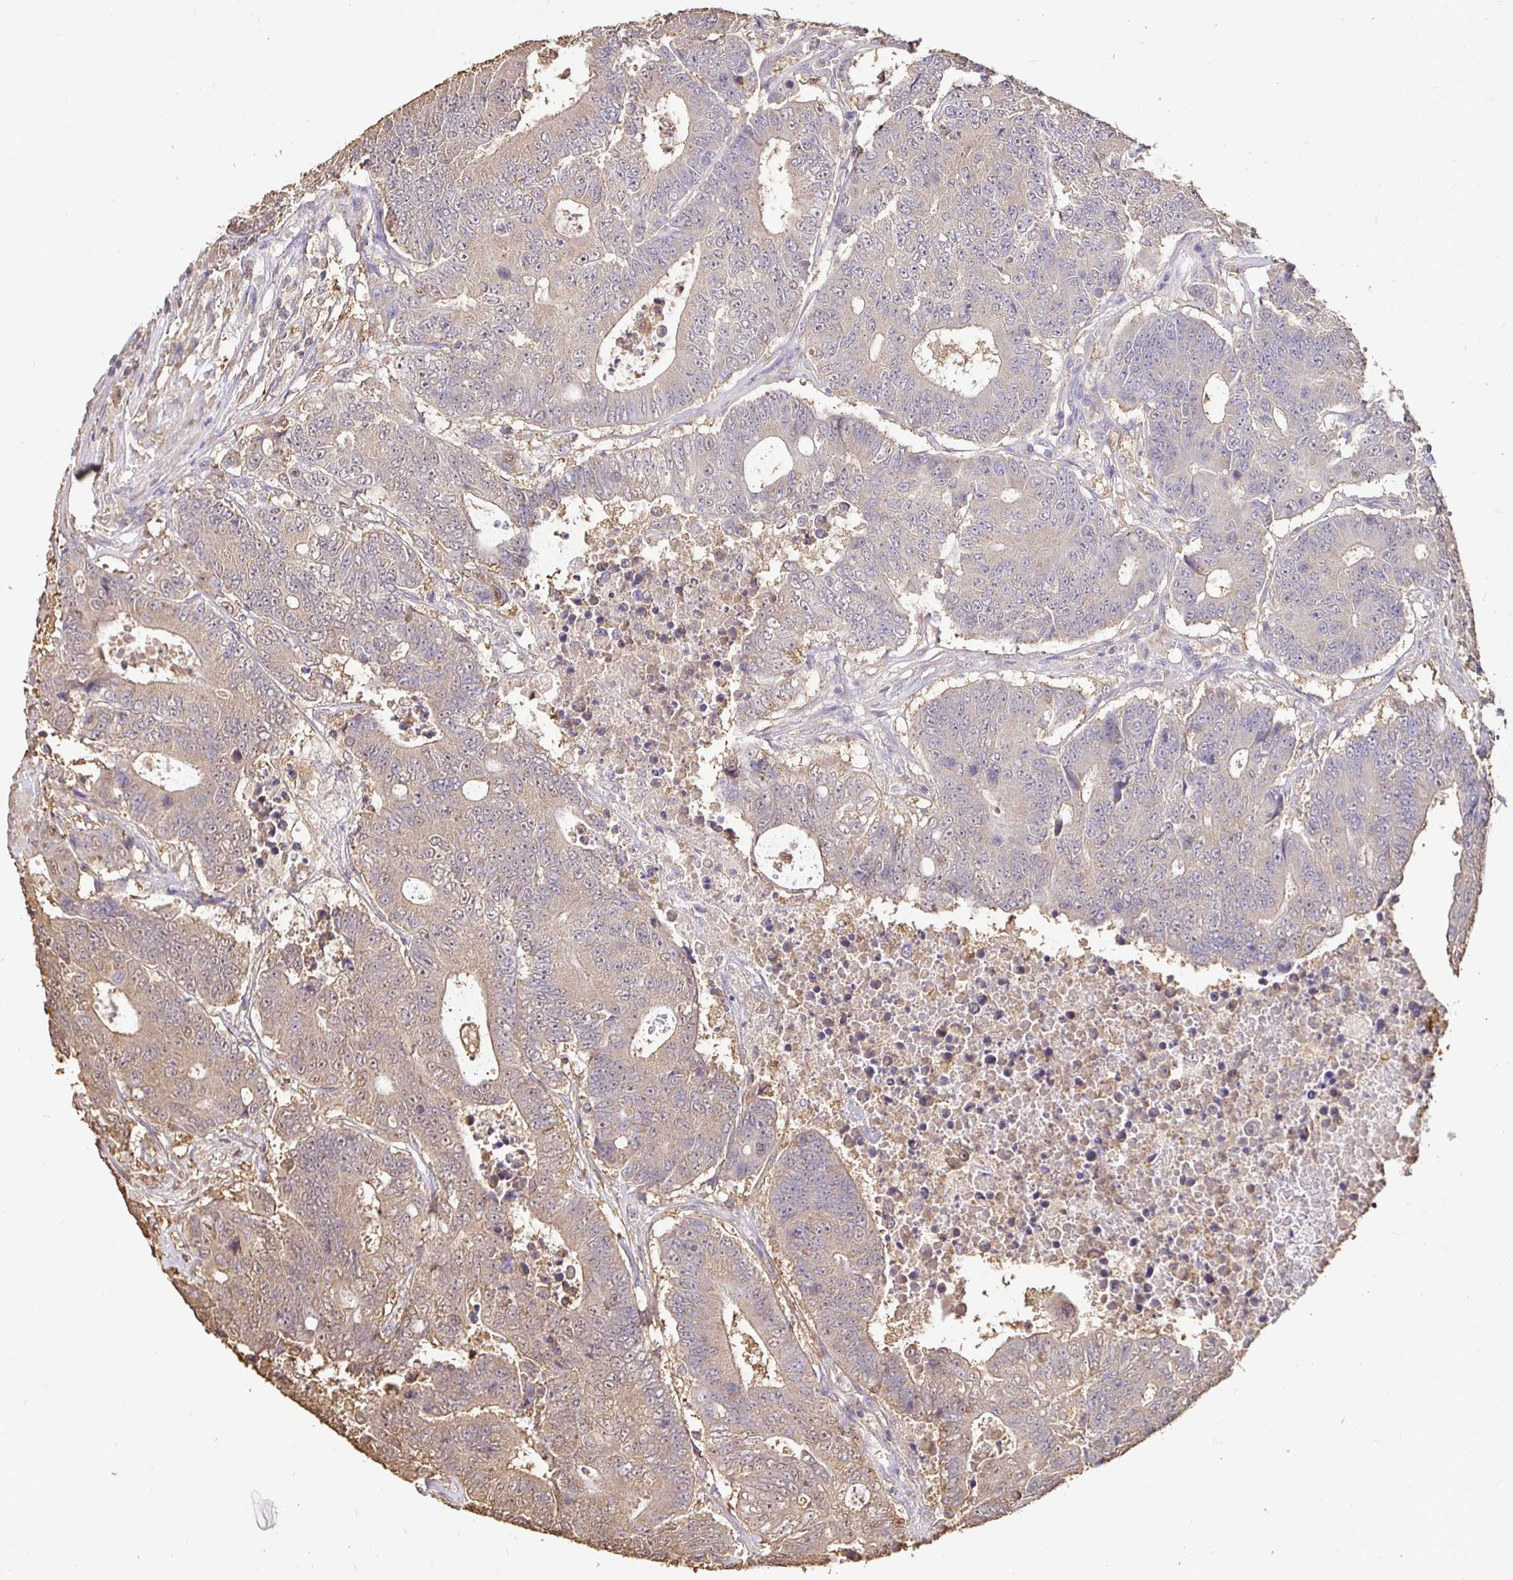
{"staining": {"intensity": "weak", "quantity": "25%-75%", "location": "cytoplasmic/membranous"}, "tissue": "colorectal cancer", "cell_type": "Tumor cells", "image_type": "cancer", "snomed": [{"axis": "morphology", "description": "Adenocarcinoma, NOS"}, {"axis": "topography", "description": "Colon"}], "caption": "Tumor cells display low levels of weak cytoplasmic/membranous positivity in approximately 25%-75% of cells in human colorectal cancer.", "gene": "MAPK8IP3", "patient": {"sex": "female", "age": 48}}